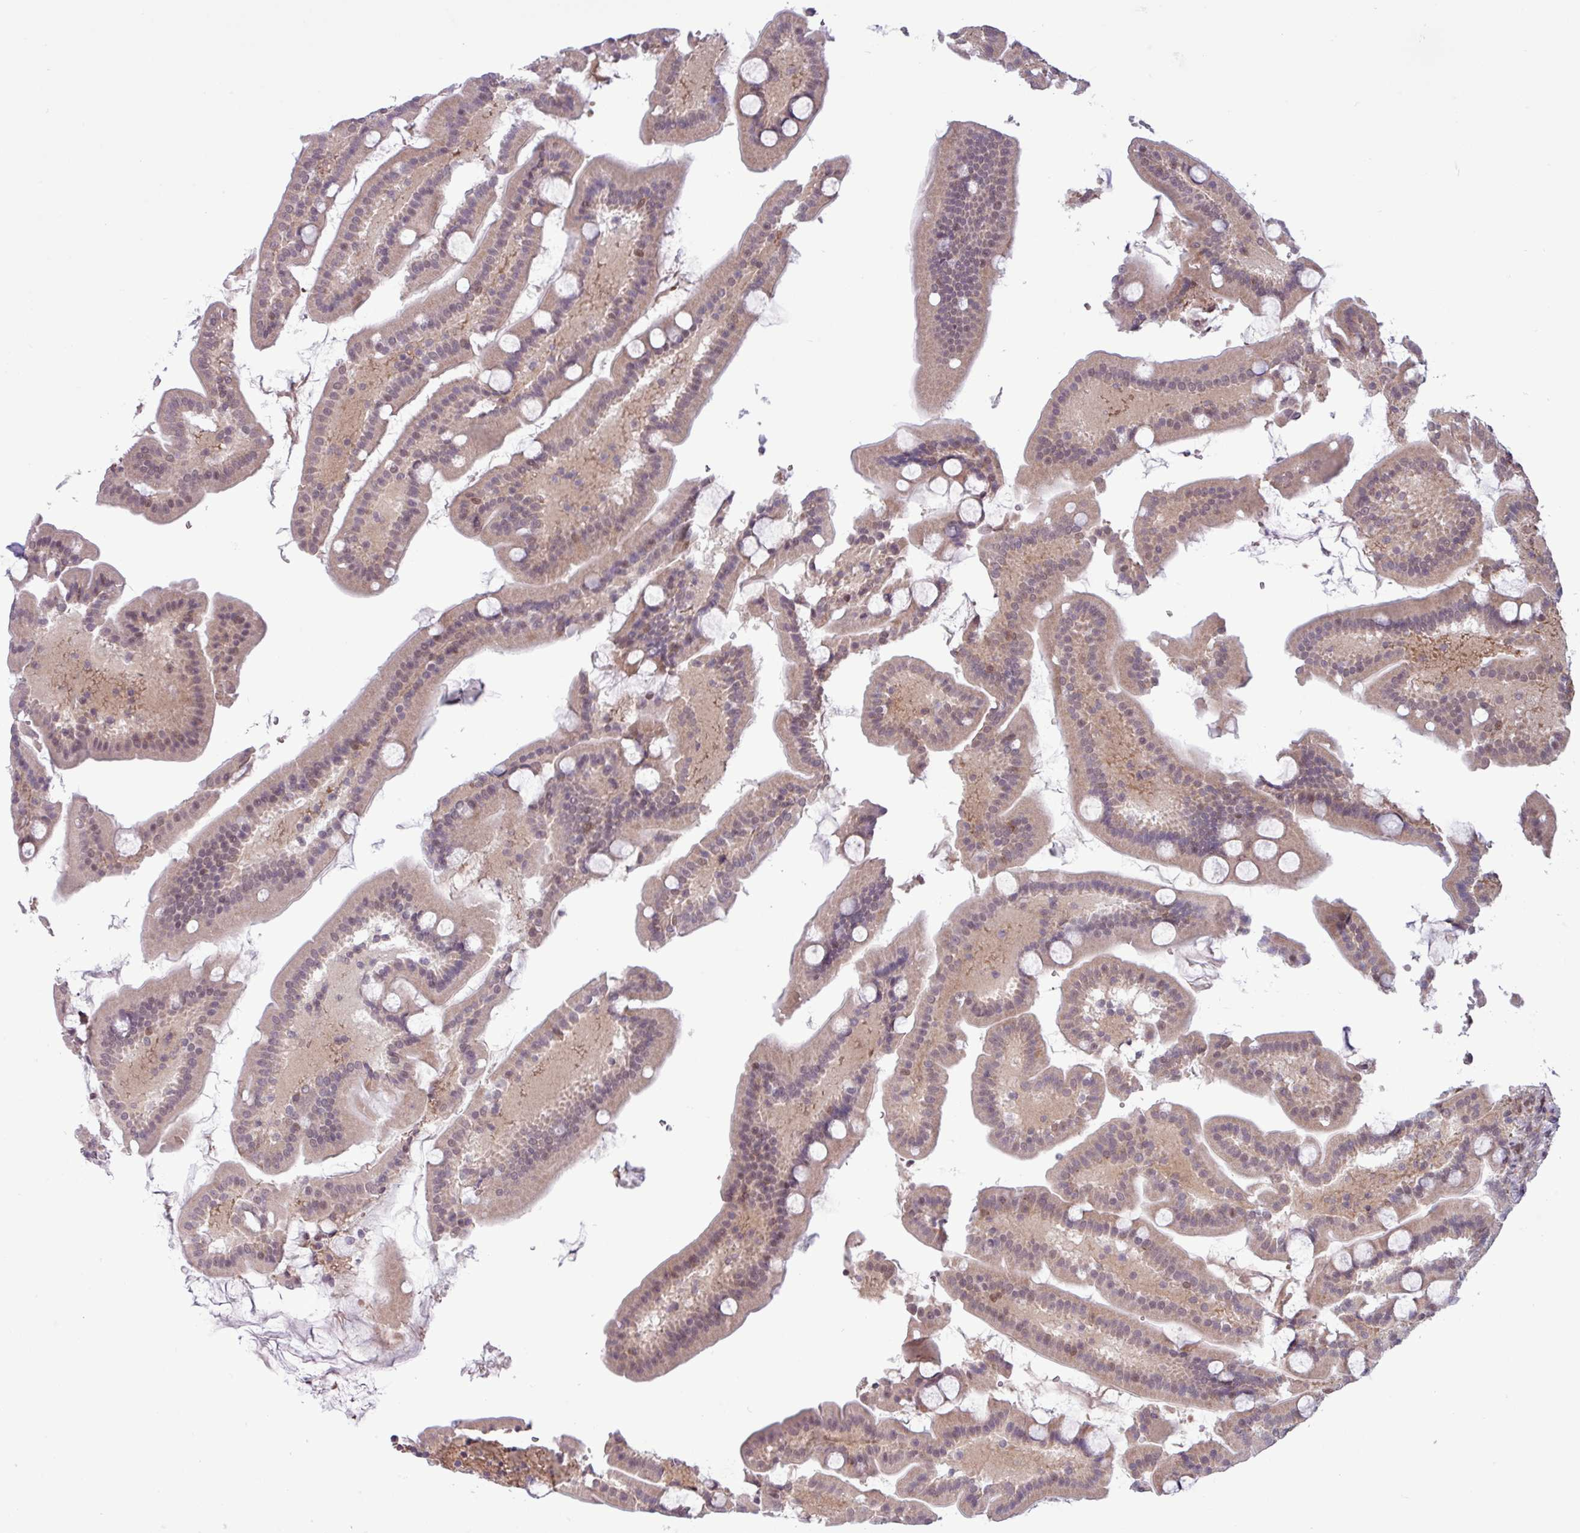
{"staining": {"intensity": "moderate", "quantity": "25%-75%", "location": "cytoplasmic/membranous,nuclear"}, "tissue": "duodenum", "cell_type": "Glandular cells", "image_type": "normal", "snomed": [{"axis": "morphology", "description": "Normal tissue, NOS"}, {"axis": "topography", "description": "Duodenum"}], "caption": "Glandular cells display medium levels of moderate cytoplasmic/membranous,nuclear staining in approximately 25%-75% of cells in benign duodenum.", "gene": "NOTCH2", "patient": {"sex": "male", "age": 55}}